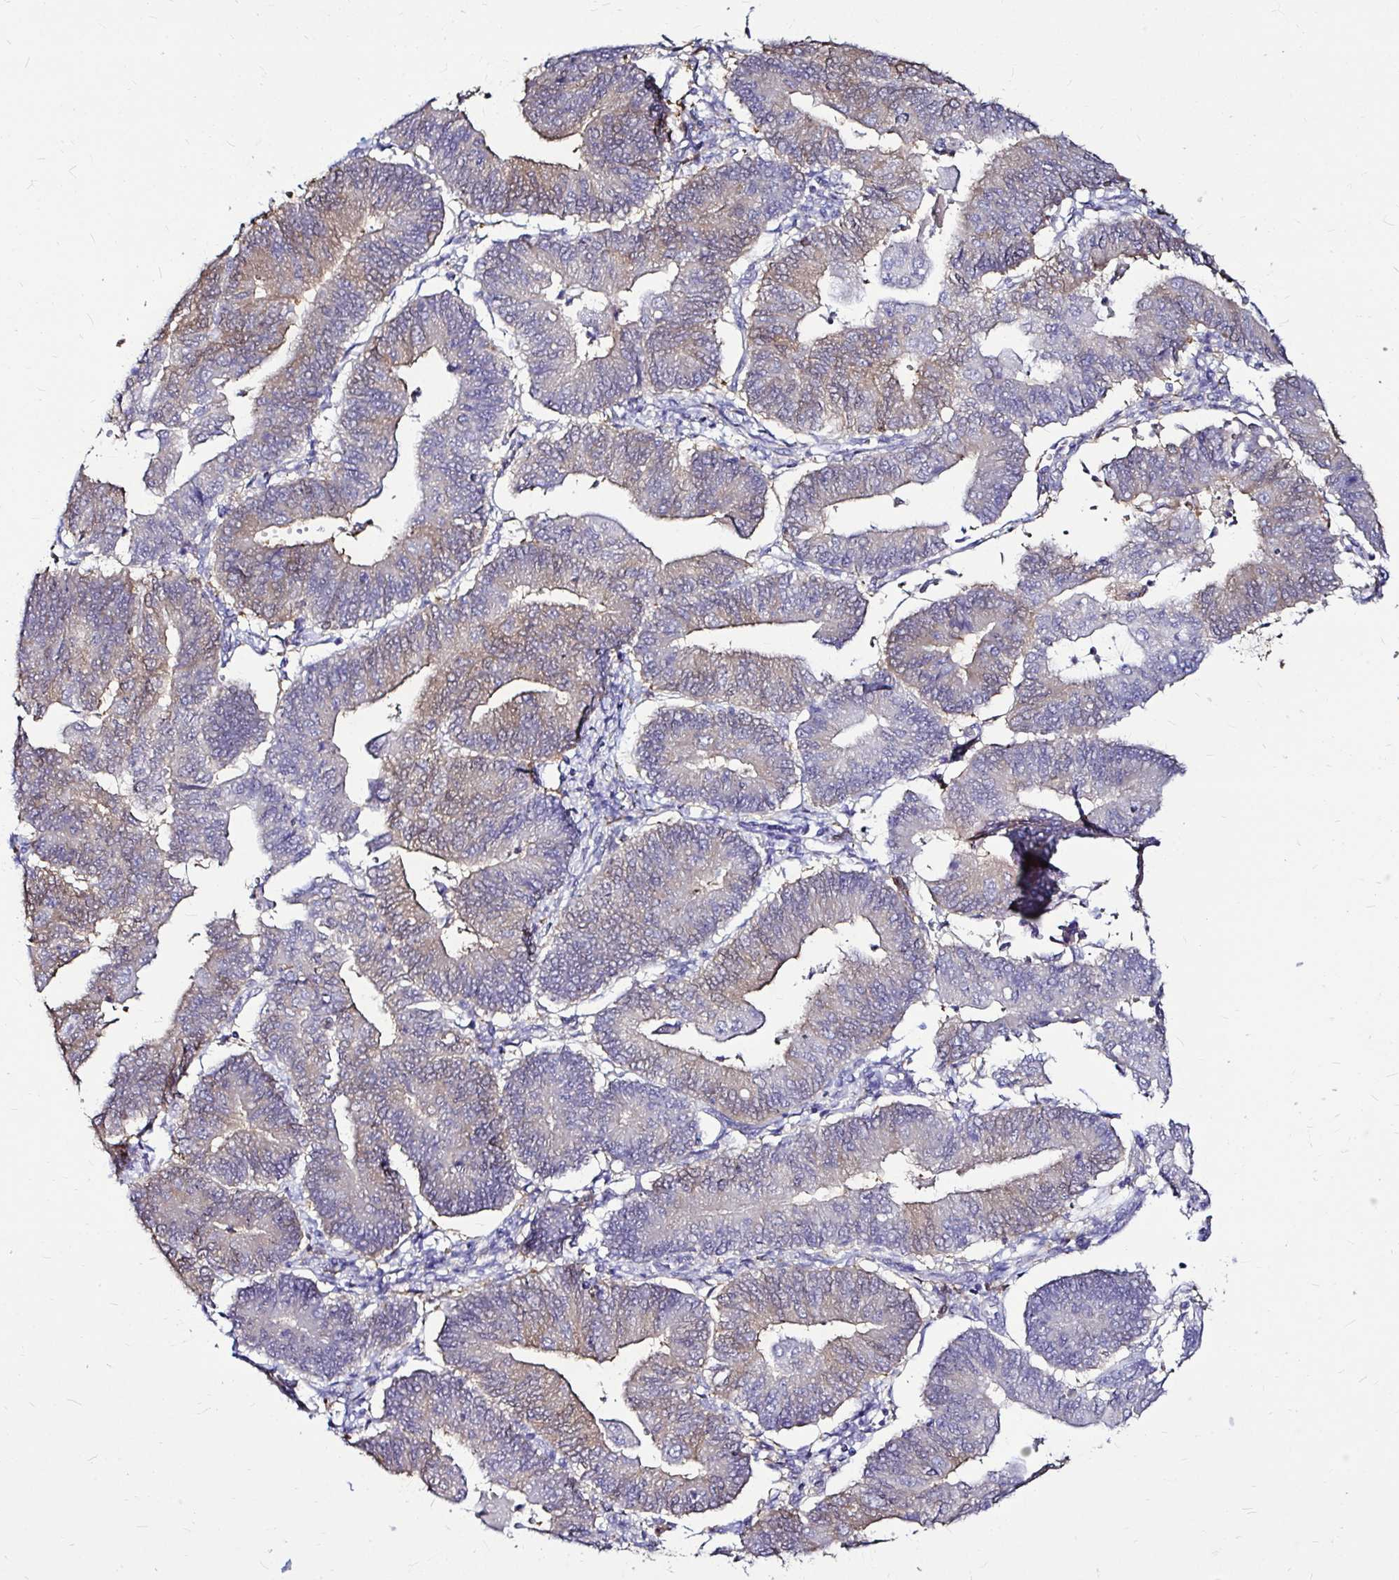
{"staining": {"intensity": "negative", "quantity": "none", "location": "none"}, "tissue": "endometrial cancer", "cell_type": "Tumor cells", "image_type": "cancer", "snomed": [{"axis": "morphology", "description": "Adenocarcinoma, NOS"}, {"axis": "topography", "description": "Endometrium"}], "caption": "Immunohistochemistry image of neoplastic tissue: endometrial cancer (adenocarcinoma) stained with DAB reveals no significant protein positivity in tumor cells.", "gene": "IDH1", "patient": {"sex": "female", "age": 65}}